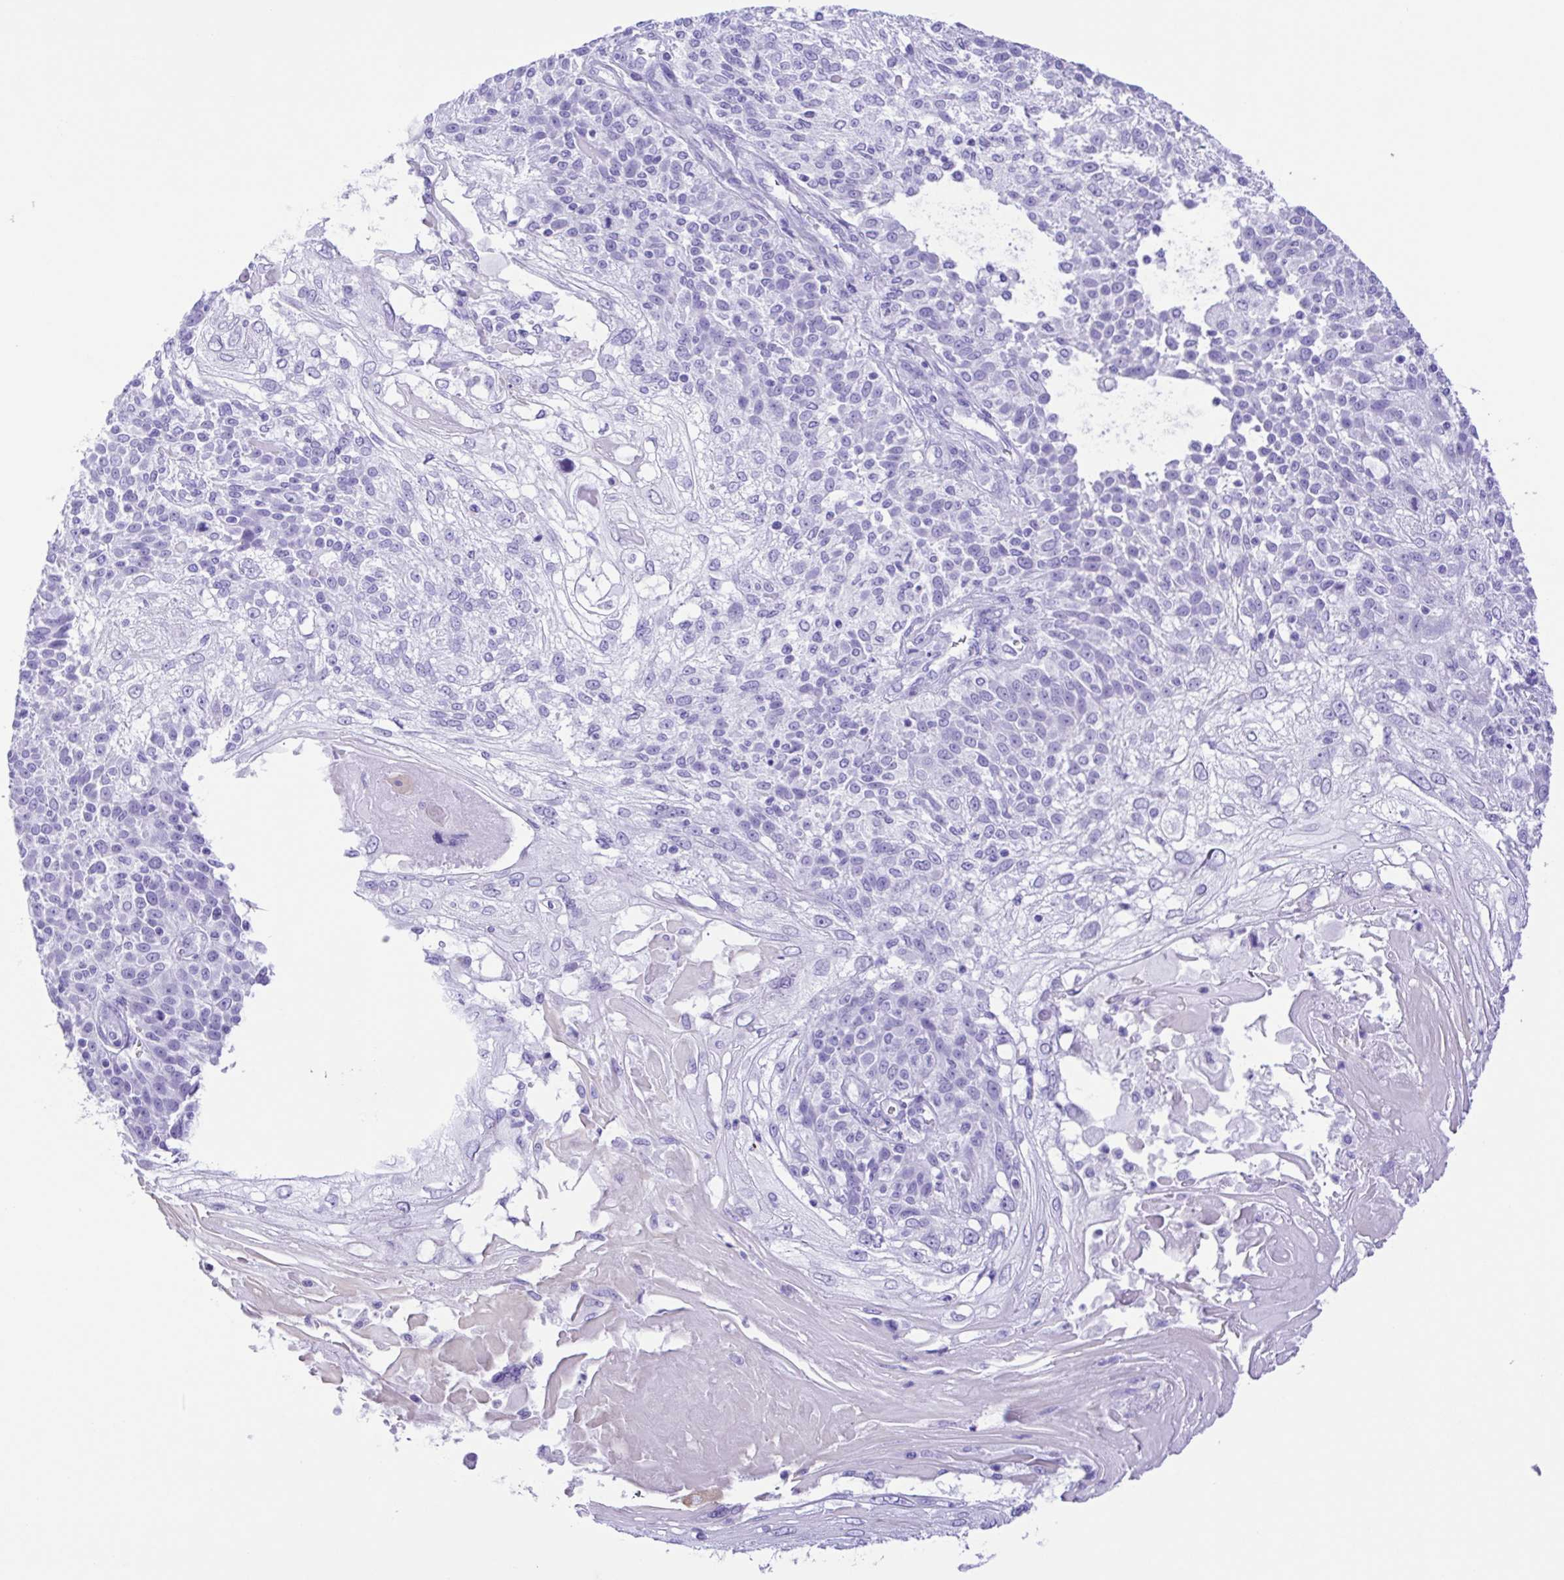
{"staining": {"intensity": "negative", "quantity": "none", "location": "none"}, "tissue": "skin cancer", "cell_type": "Tumor cells", "image_type": "cancer", "snomed": [{"axis": "morphology", "description": "Normal tissue, NOS"}, {"axis": "morphology", "description": "Squamous cell carcinoma, NOS"}, {"axis": "topography", "description": "Skin"}], "caption": "Immunohistochemistry (IHC) photomicrograph of neoplastic tissue: human skin cancer (squamous cell carcinoma) stained with DAB displays no significant protein positivity in tumor cells.", "gene": "ERP27", "patient": {"sex": "female", "age": 83}}